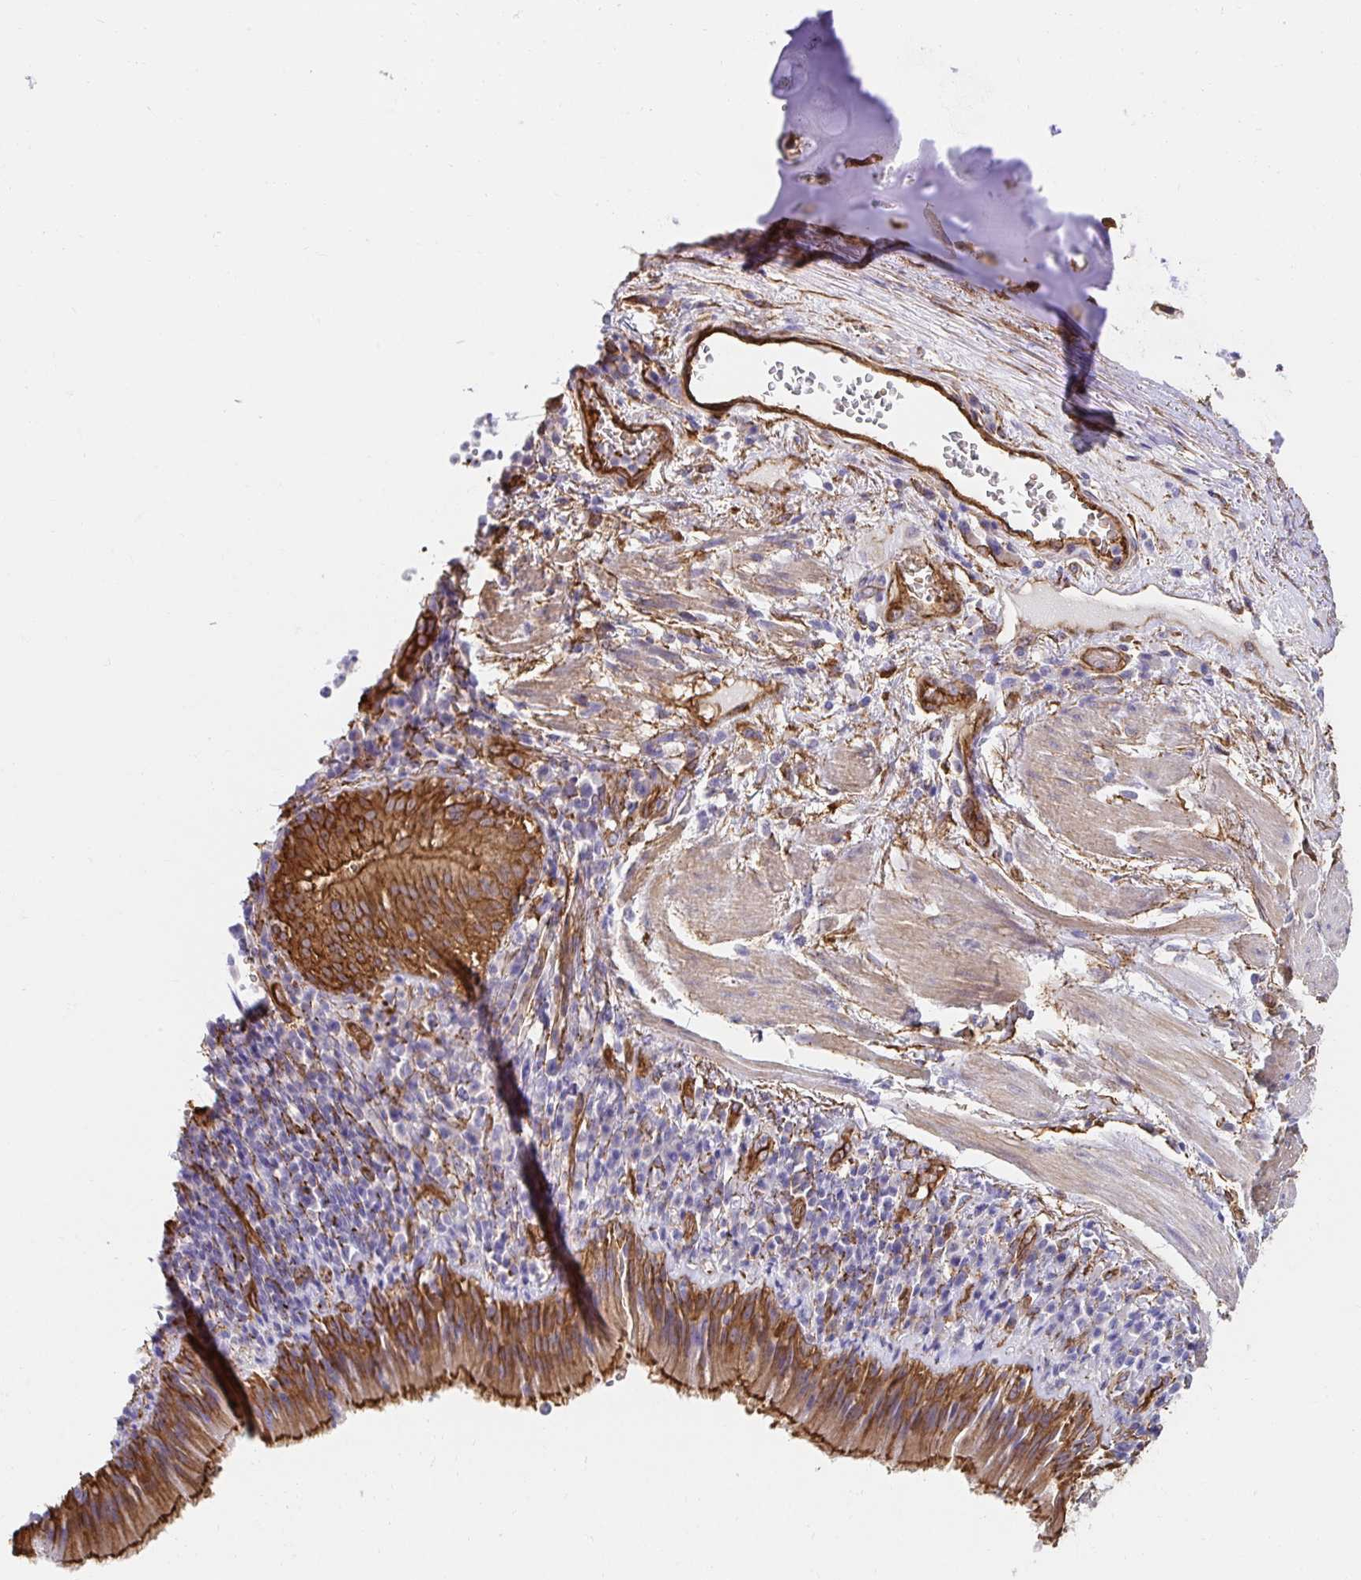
{"staining": {"intensity": "strong", "quantity": ">75%", "location": "cytoplasmic/membranous"}, "tissue": "bronchus", "cell_type": "Respiratory epithelial cells", "image_type": "normal", "snomed": [{"axis": "morphology", "description": "Normal tissue, NOS"}, {"axis": "topography", "description": "Cartilage tissue"}, {"axis": "topography", "description": "Bronchus"}], "caption": "A high amount of strong cytoplasmic/membranous positivity is present in about >75% of respiratory epithelial cells in normal bronchus. (DAB IHC, brown staining for protein, blue staining for nuclei).", "gene": "CTTN", "patient": {"sex": "male", "age": 56}}